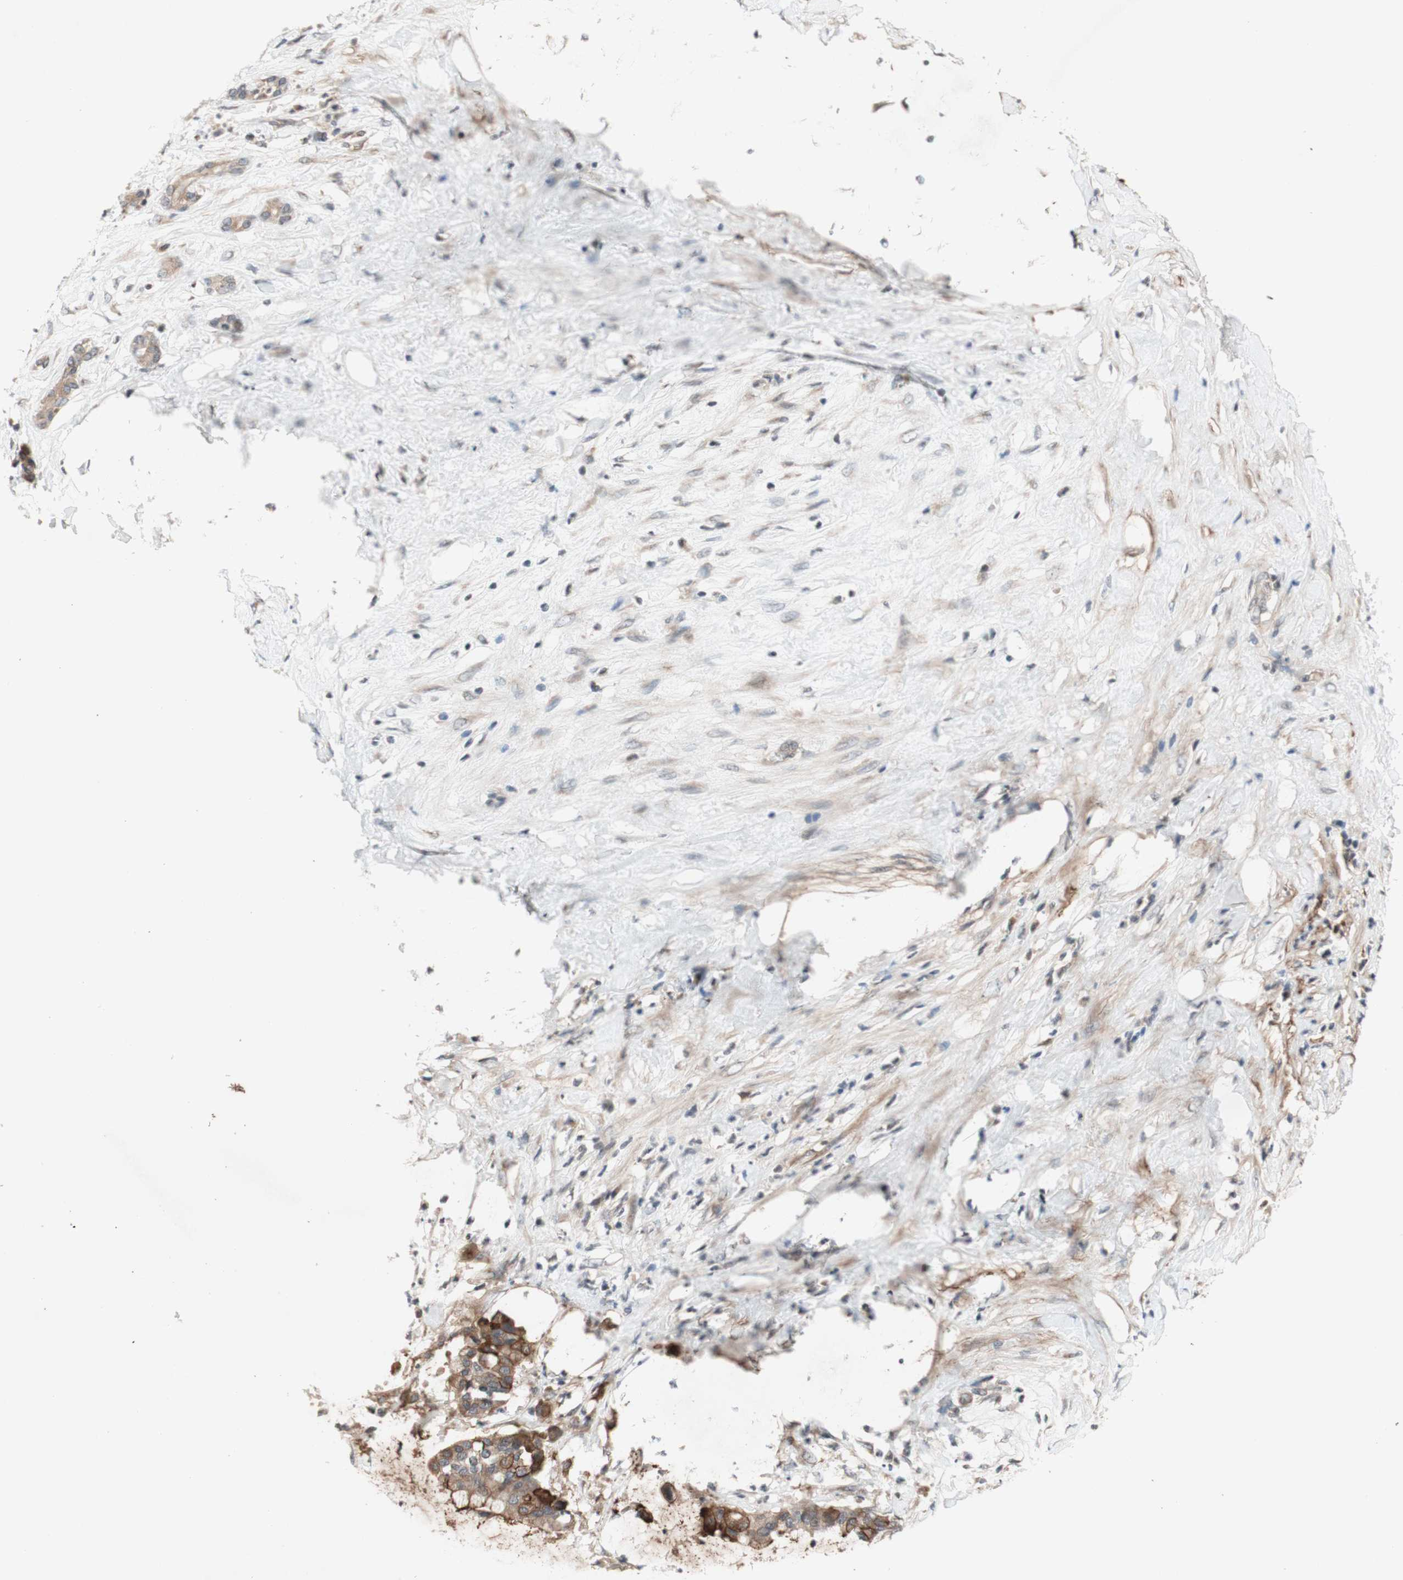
{"staining": {"intensity": "moderate", "quantity": ">75%", "location": "cytoplasmic/membranous"}, "tissue": "pancreatic cancer", "cell_type": "Tumor cells", "image_type": "cancer", "snomed": [{"axis": "morphology", "description": "Adenocarcinoma, NOS"}, {"axis": "topography", "description": "Pancreas"}], "caption": "Immunohistochemical staining of human pancreatic adenocarcinoma demonstrates medium levels of moderate cytoplasmic/membranous protein staining in approximately >75% of tumor cells.", "gene": "CD55", "patient": {"sex": "male", "age": 41}}